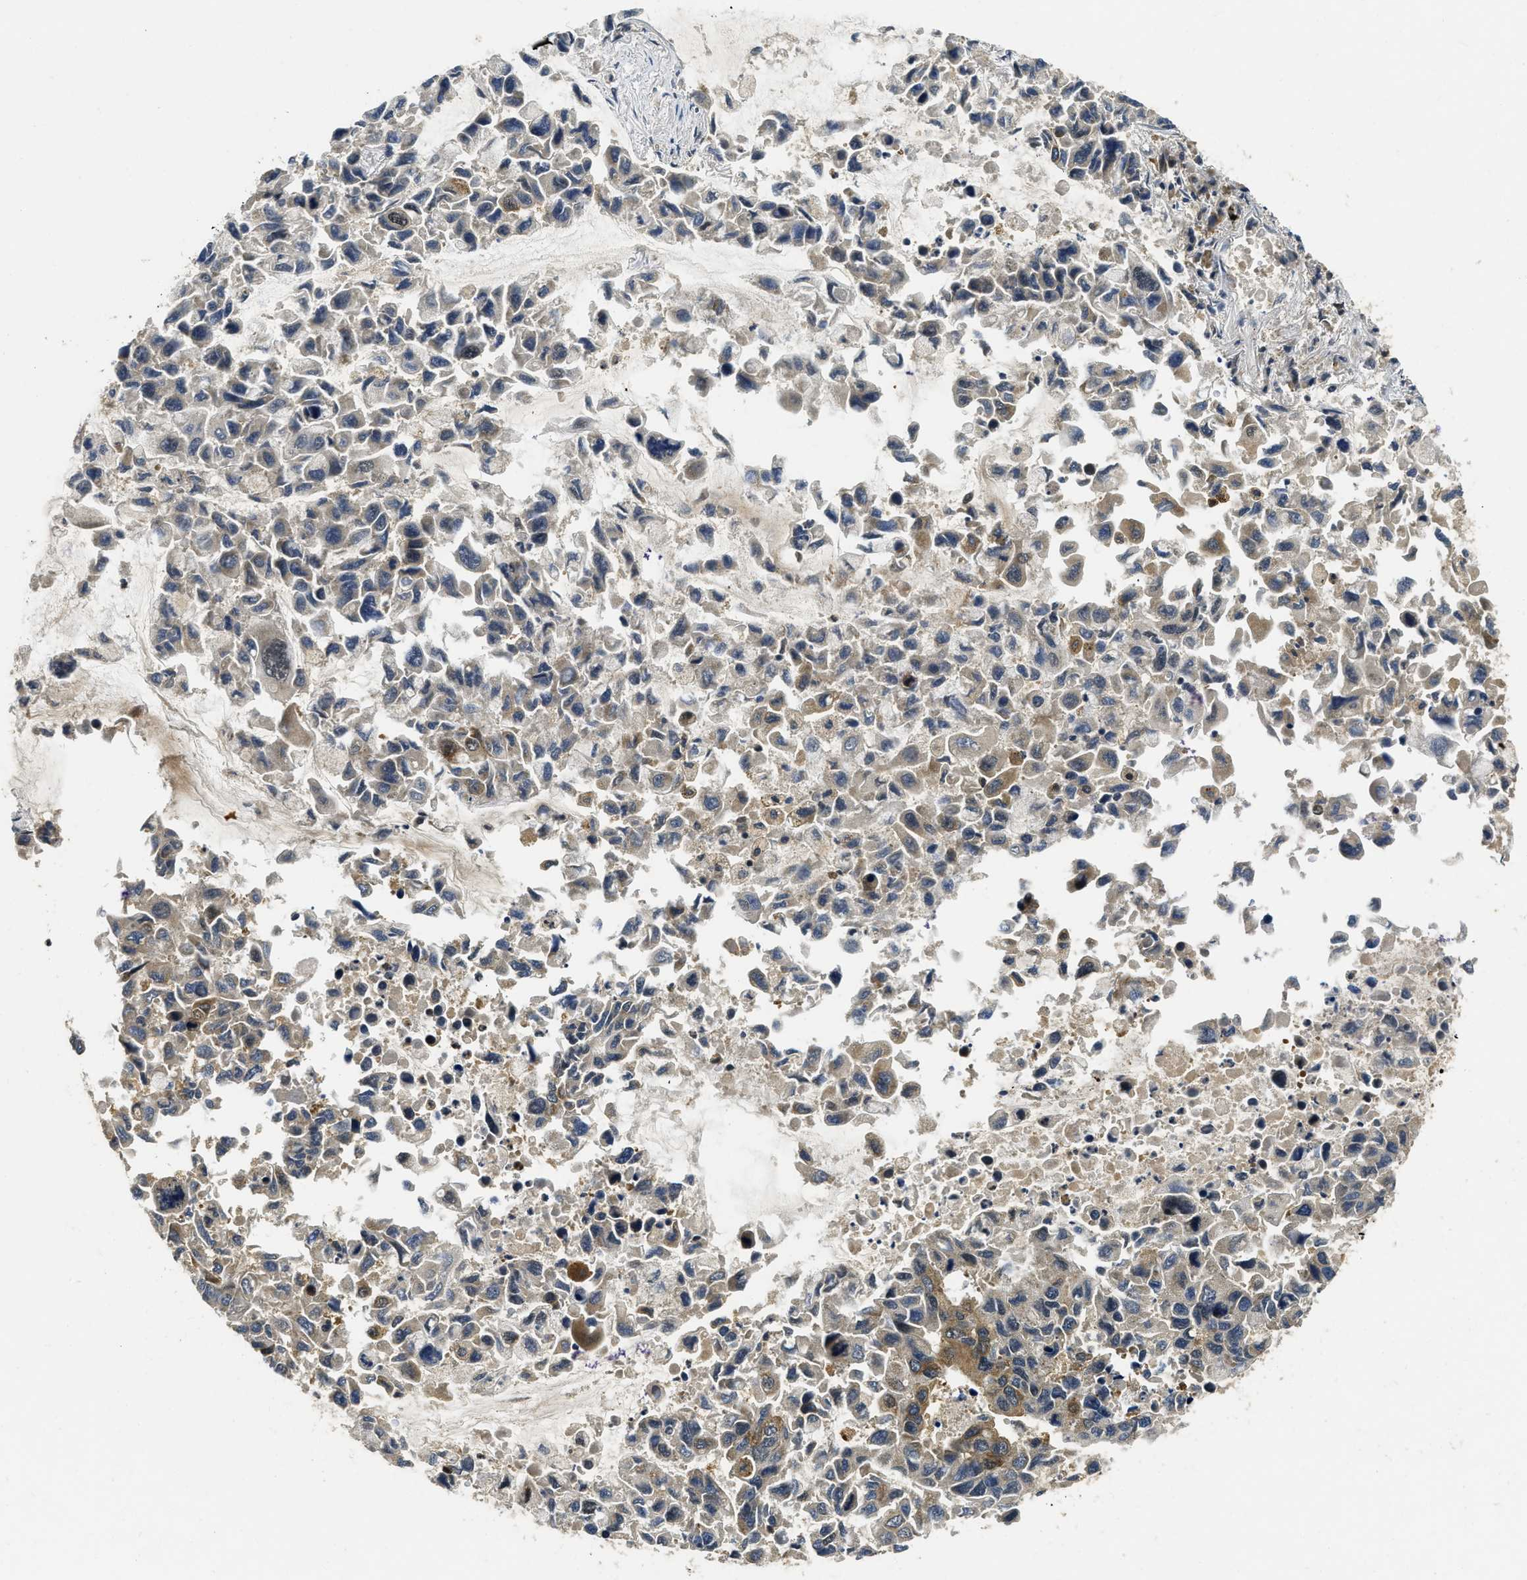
{"staining": {"intensity": "moderate", "quantity": "<25%", "location": "cytoplasmic/membranous"}, "tissue": "lung cancer", "cell_type": "Tumor cells", "image_type": "cancer", "snomed": [{"axis": "morphology", "description": "Adenocarcinoma, NOS"}, {"axis": "topography", "description": "Lung"}], "caption": "This is an image of IHC staining of adenocarcinoma (lung), which shows moderate staining in the cytoplasmic/membranous of tumor cells.", "gene": "ADSL", "patient": {"sex": "male", "age": 64}}